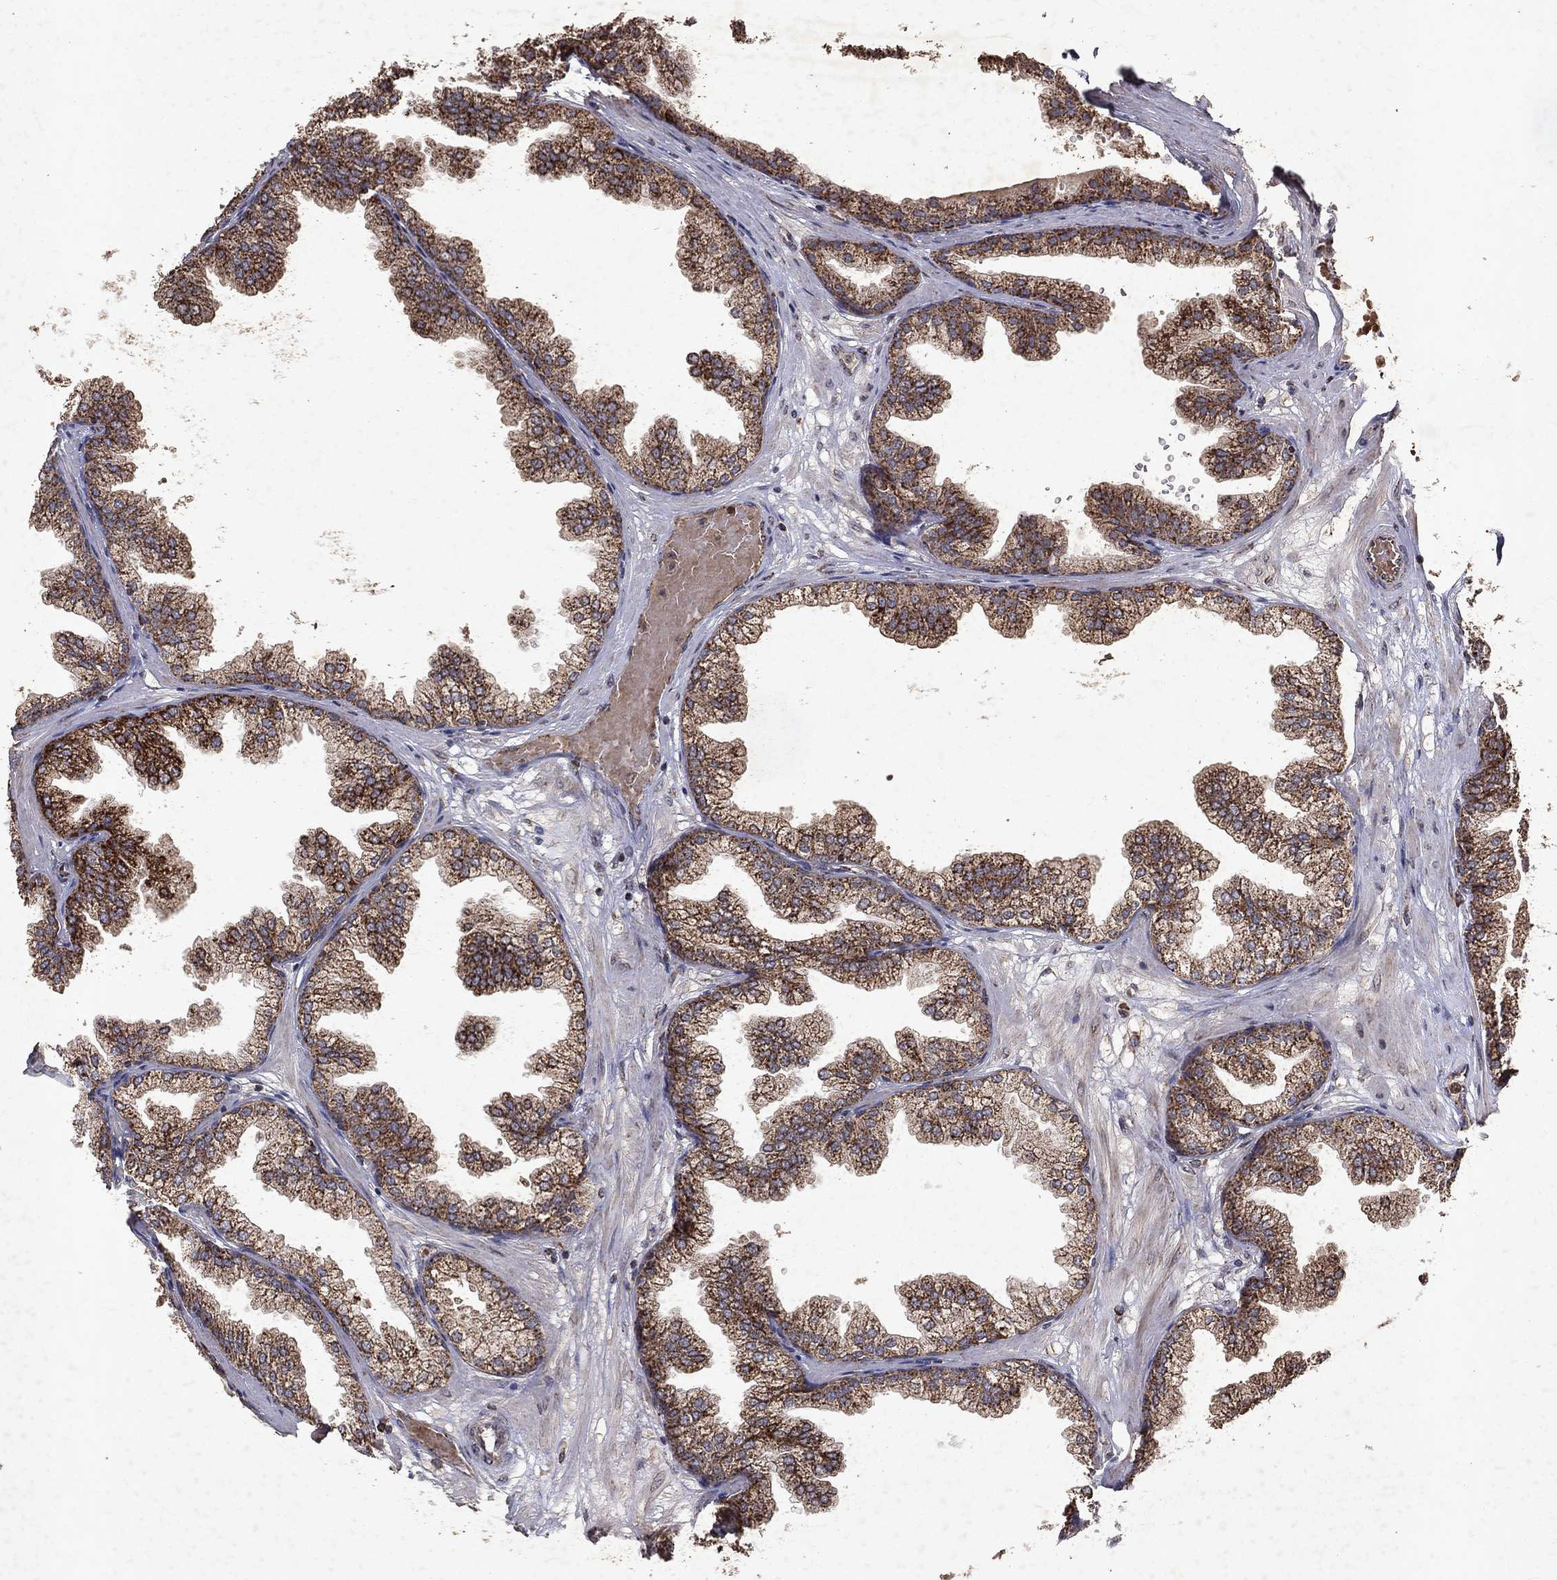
{"staining": {"intensity": "strong", "quantity": "25%-75%", "location": "cytoplasmic/membranous"}, "tissue": "prostate", "cell_type": "Glandular cells", "image_type": "normal", "snomed": [{"axis": "morphology", "description": "Normal tissue, NOS"}, {"axis": "topography", "description": "Prostate"}], "caption": "IHC micrograph of unremarkable prostate: human prostate stained using immunohistochemistry (IHC) displays high levels of strong protein expression localized specifically in the cytoplasmic/membranous of glandular cells, appearing as a cytoplasmic/membranous brown color.", "gene": "PYROXD2", "patient": {"sex": "male", "age": 37}}